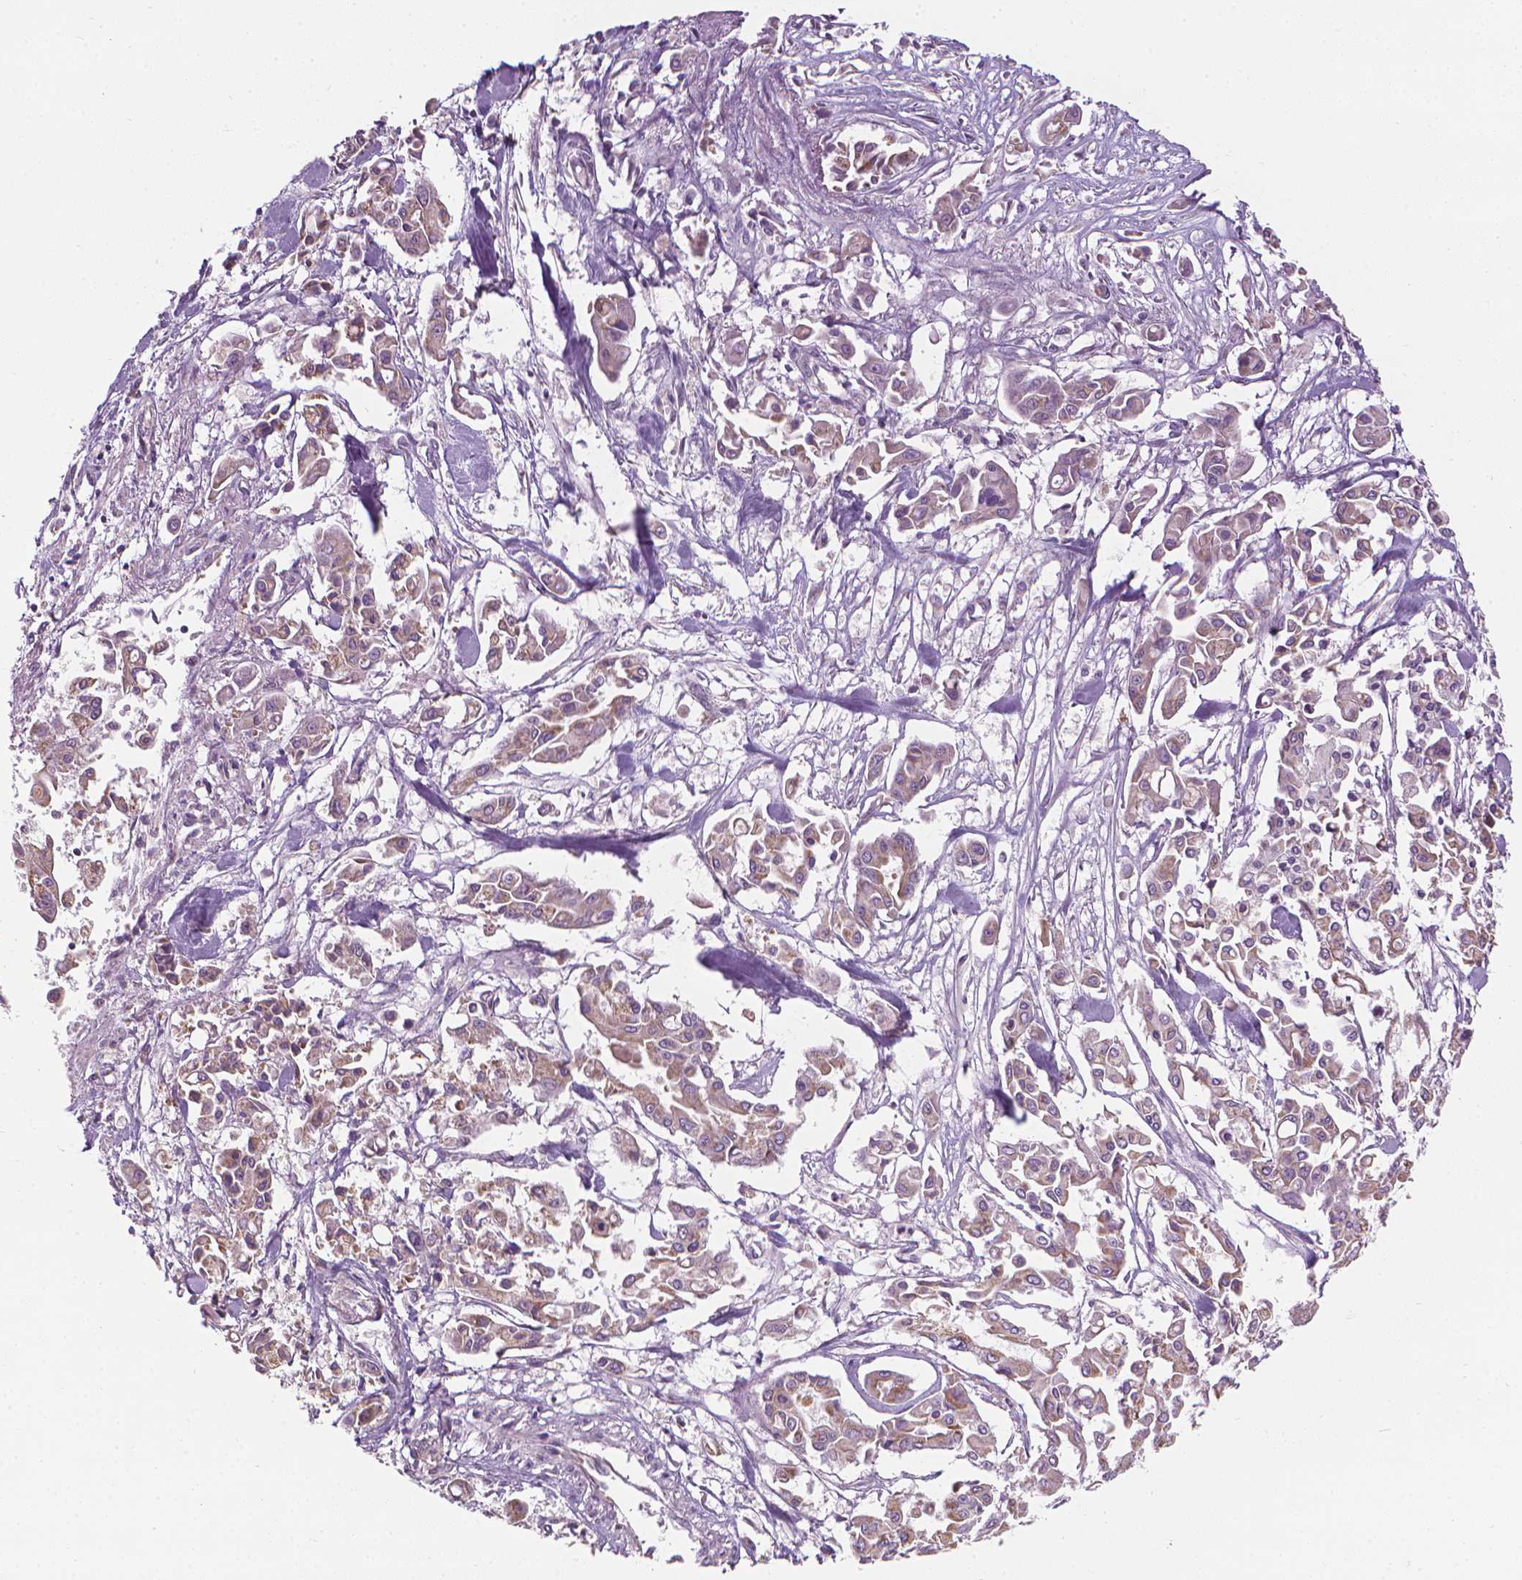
{"staining": {"intensity": "weak", "quantity": "25%-75%", "location": "cytoplasmic/membranous"}, "tissue": "pancreatic cancer", "cell_type": "Tumor cells", "image_type": "cancer", "snomed": [{"axis": "morphology", "description": "Adenocarcinoma, NOS"}, {"axis": "topography", "description": "Pancreas"}], "caption": "The immunohistochemical stain shows weak cytoplasmic/membranous staining in tumor cells of pancreatic cancer tissue.", "gene": "RIIAD1", "patient": {"sex": "male", "age": 61}}